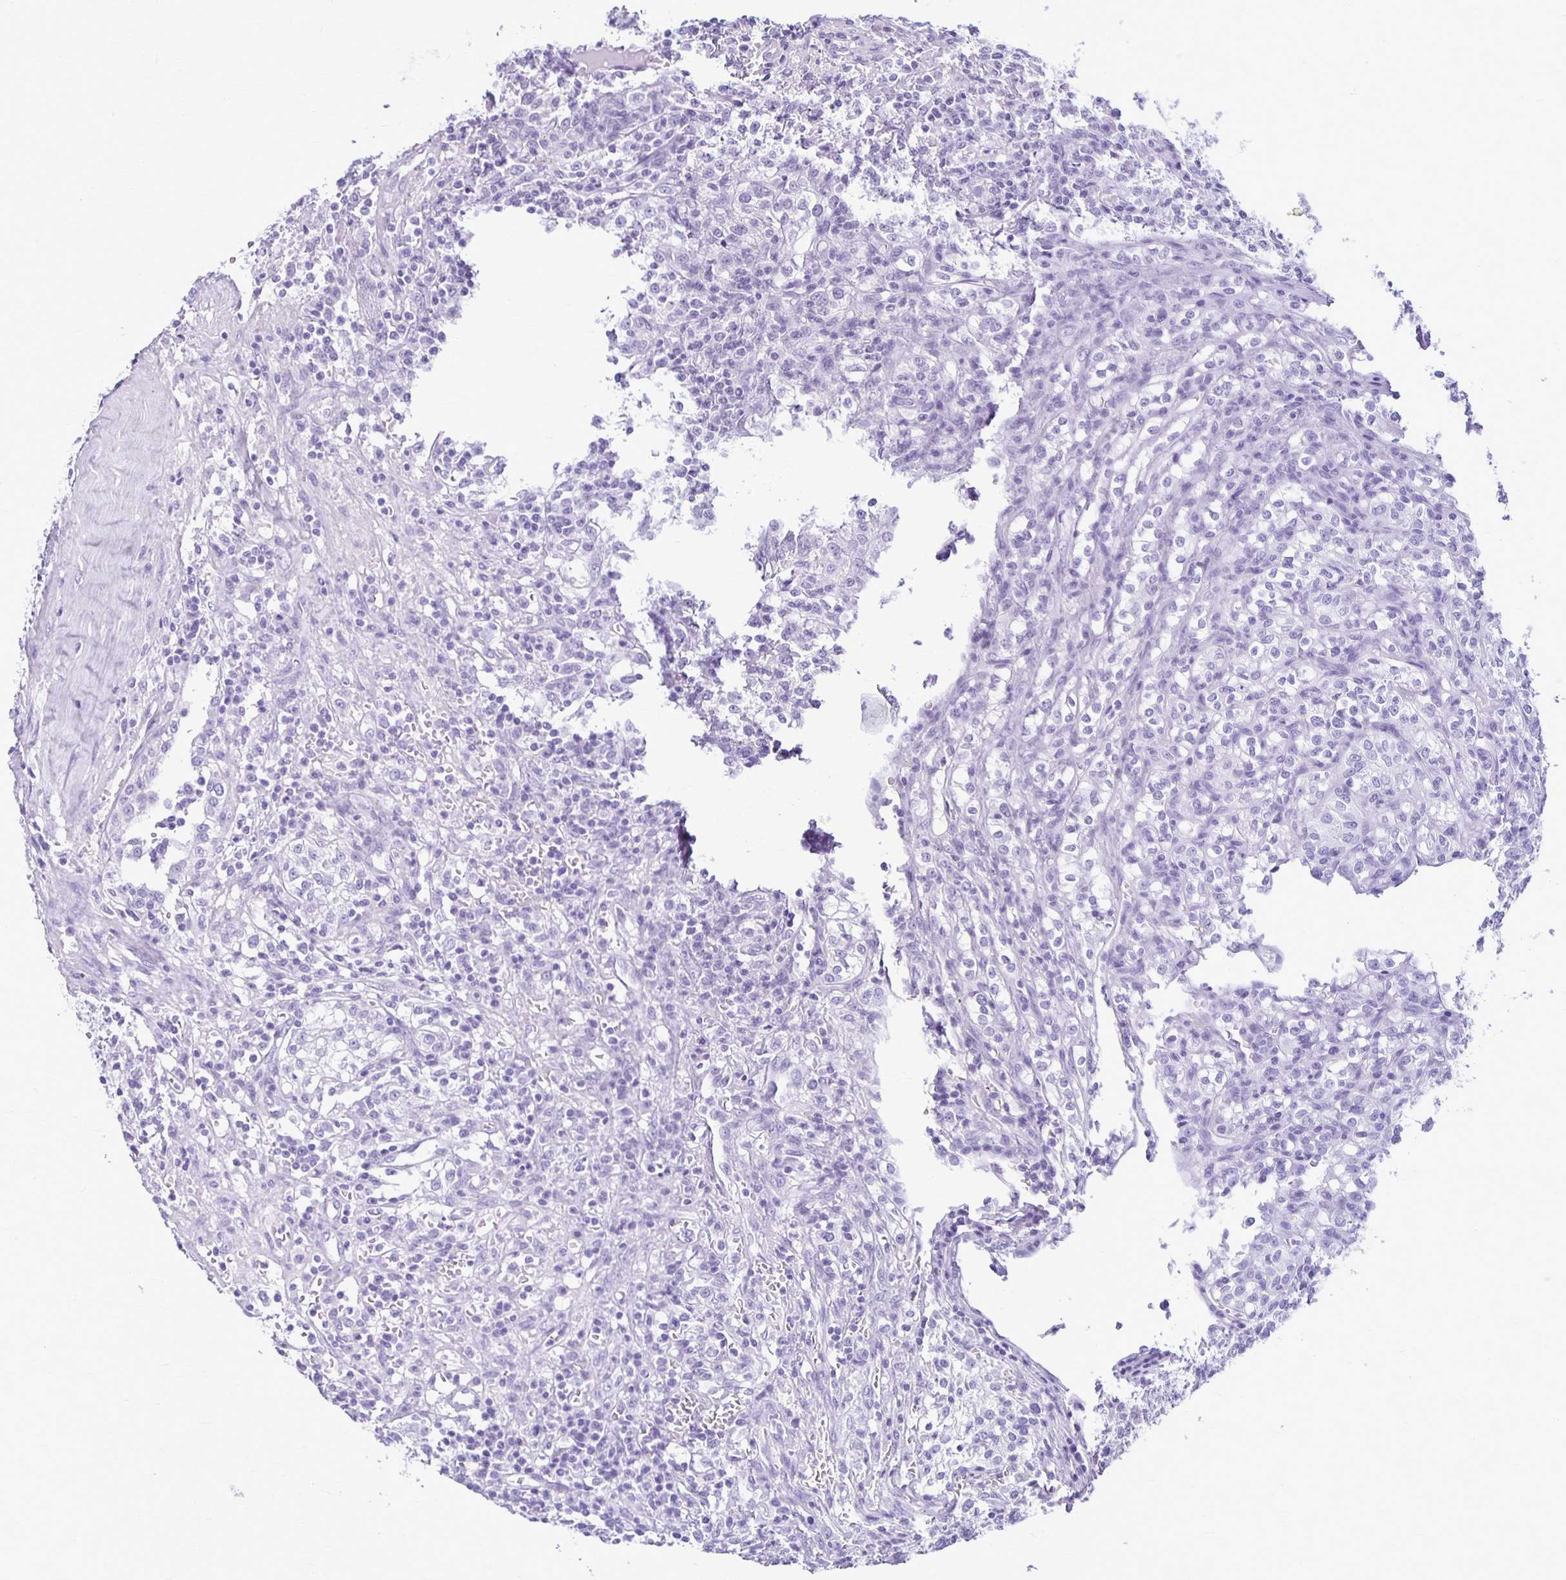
{"staining": {"intensity": "negative", "quantity": "none", "location": "none"}, "tissue": "renal cancer", "cell_type": "Tumor cells", "image_type": "cancer", "snomed": [{"axis": "morphology", "description": "Adenocarcinoma, NOS"}, {"axis": "topography", "description": "Kidney"}], "caption": "Immunohistochemical staining of human renal adenocarcinoma demonstrates no significant positivity in tumor cells.", "gene": "RTN1", "patient": {"sex": "male", "age": 36}}